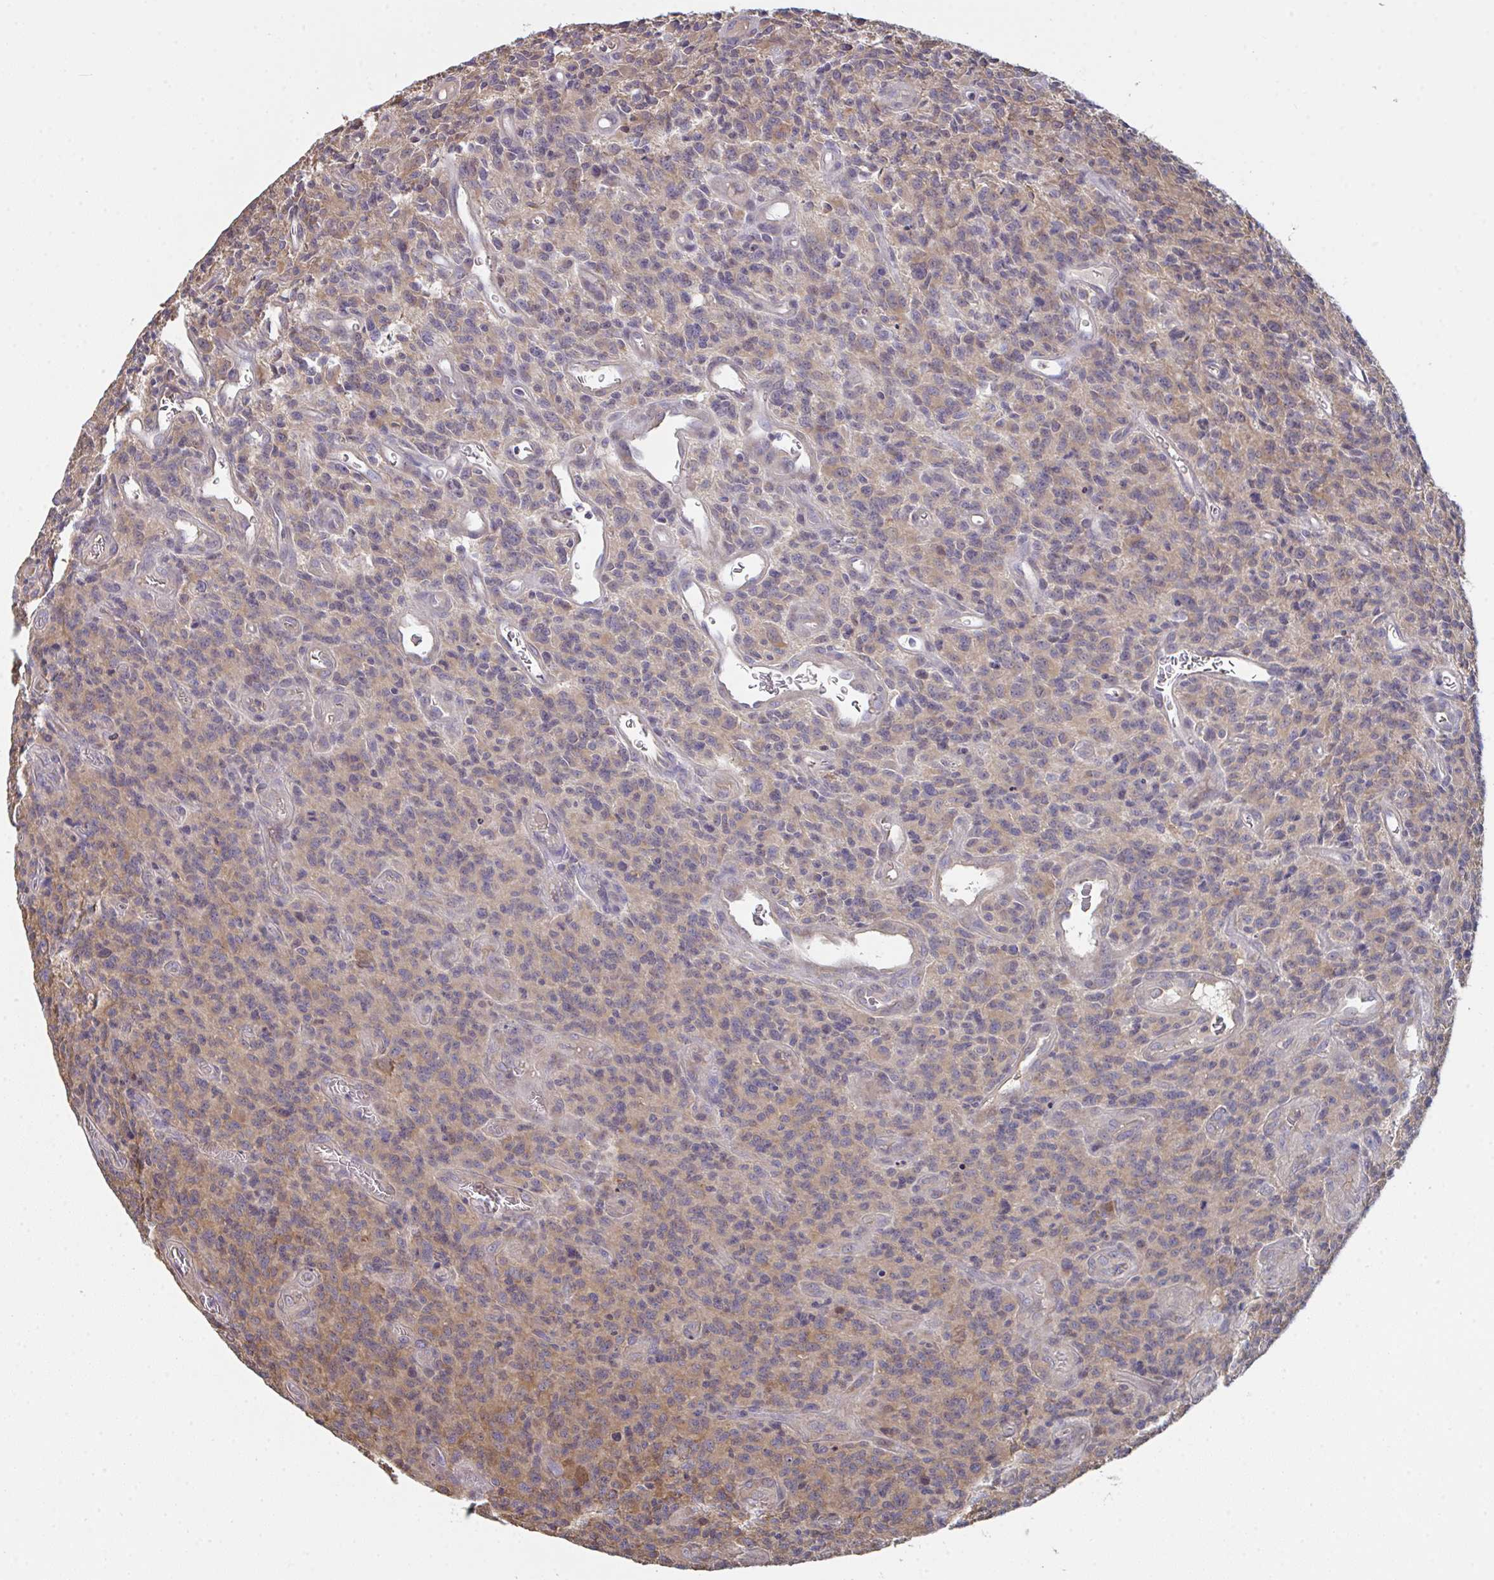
{"staining": {"intensity": "weak", "quantity": "25%-75%", "location": "cytoplasmic/membranous"}, "tissue": "glioma", "cell_type": "Tumor cells", "image_type": "cancer", "snomed": [{"axis": "morphology", "description": "Glioma, malignant, High grade"}, {"axis": "topography", "description": "Brain"}], "caption": "This is a photomicrograph of immunohistochemistry (IHC) staining of malignant high-grade glioma, which shows weak positivity in the cytoplasmic/membranous of tumor cells.", "gene": "TTC9C", "patient": {"sex": "male", "age": 76}}